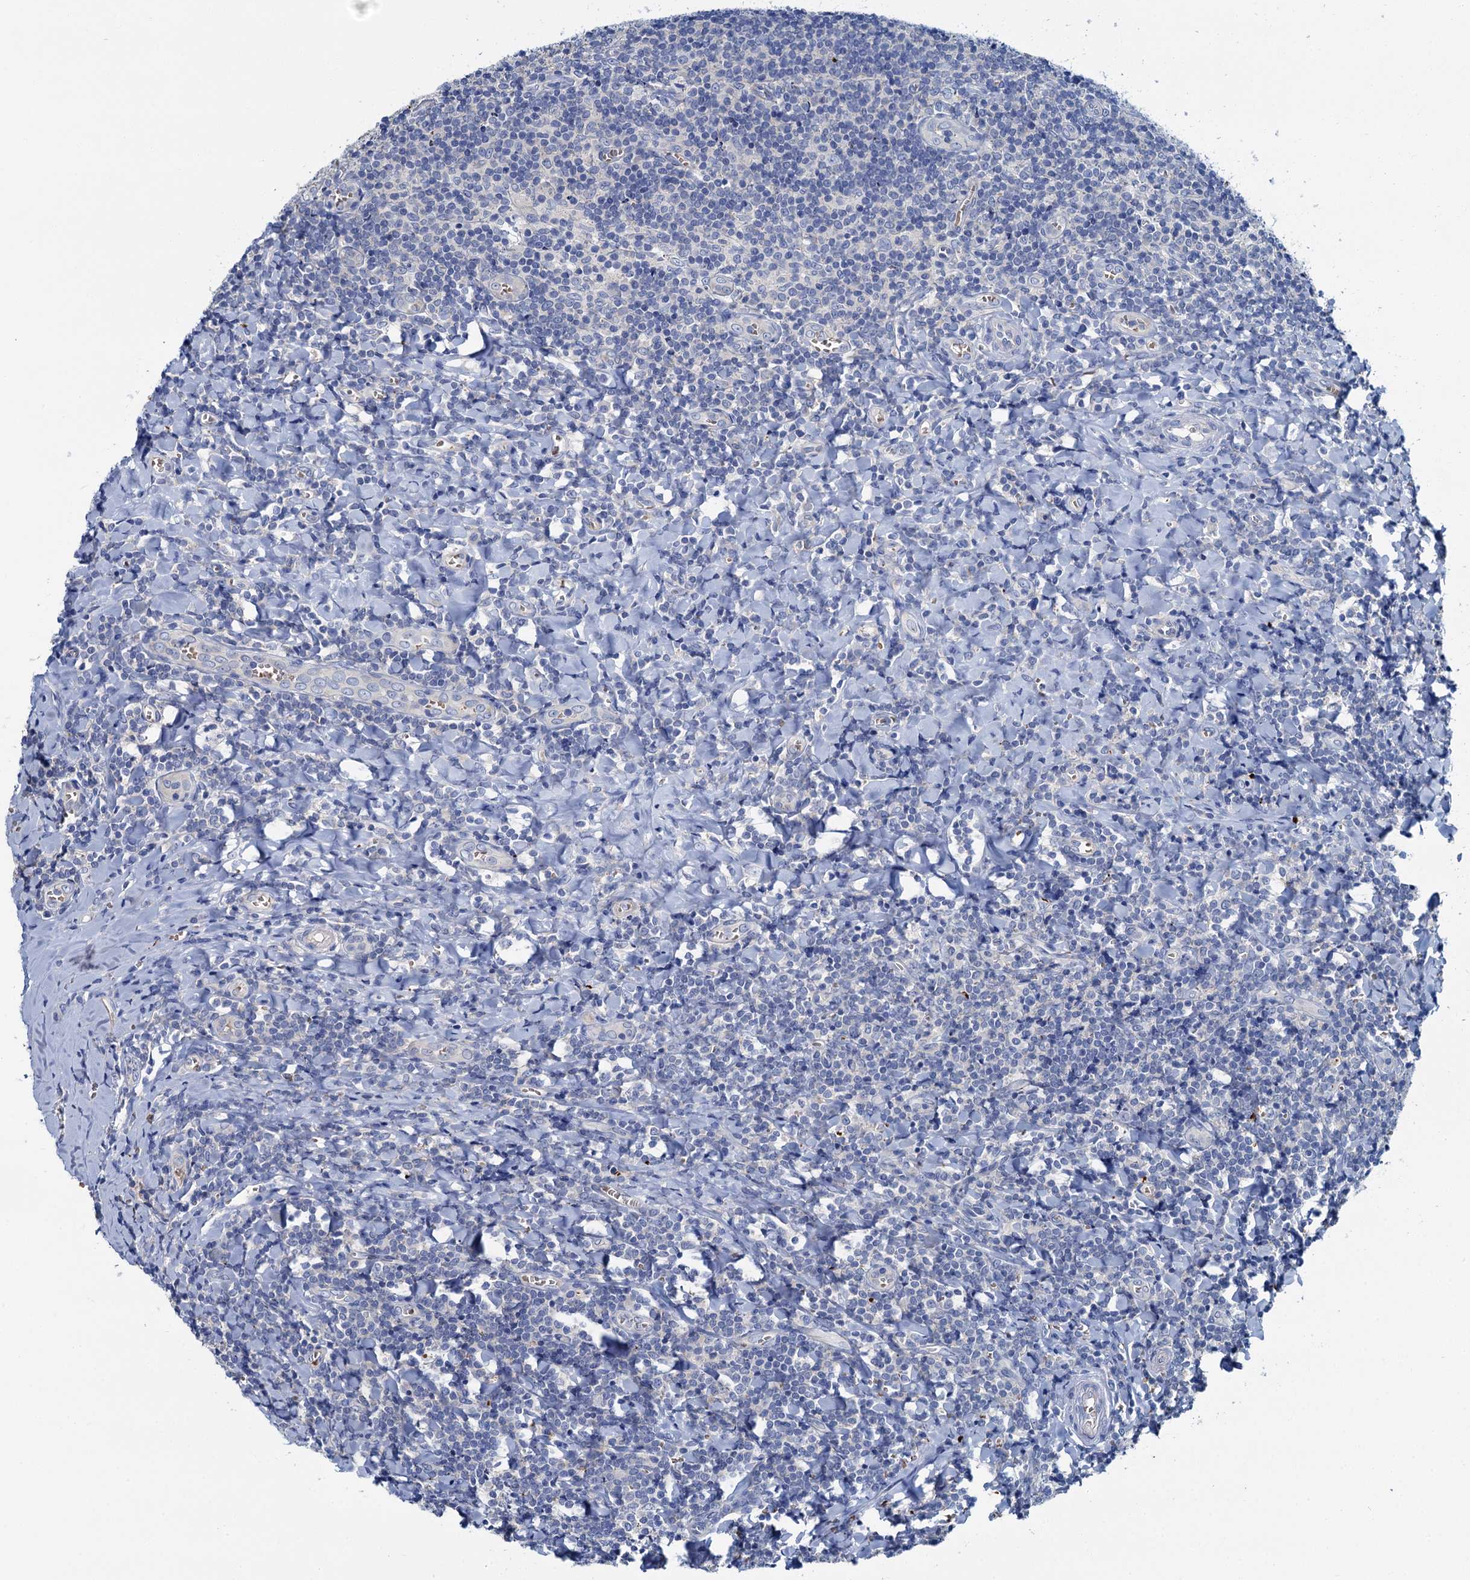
{"staining": {"intensity": "negative", "quantity": "none", "location": "none"}, "tissue": "tonsil", "cell_type": "Germinal center cells", "image_type": "normal", "snomed": [{"axis": "morphology", "description": "Normal tissue, NOS"}, {"axis": "topography", "description": "Tonsil"}], "caption": "Immunohistochemistry (IHC) micrograph of benign human tonsil stained for a protein (brown), which demonstrates no positivity in germinal center cells. (Stains: DAB immunohistochemistry with hematoxylin counter stain, Microscopy: brightfield microscopy at high magnification).", "gene": "ATG2A", "patient": {"sex": "male", "age": 27}}